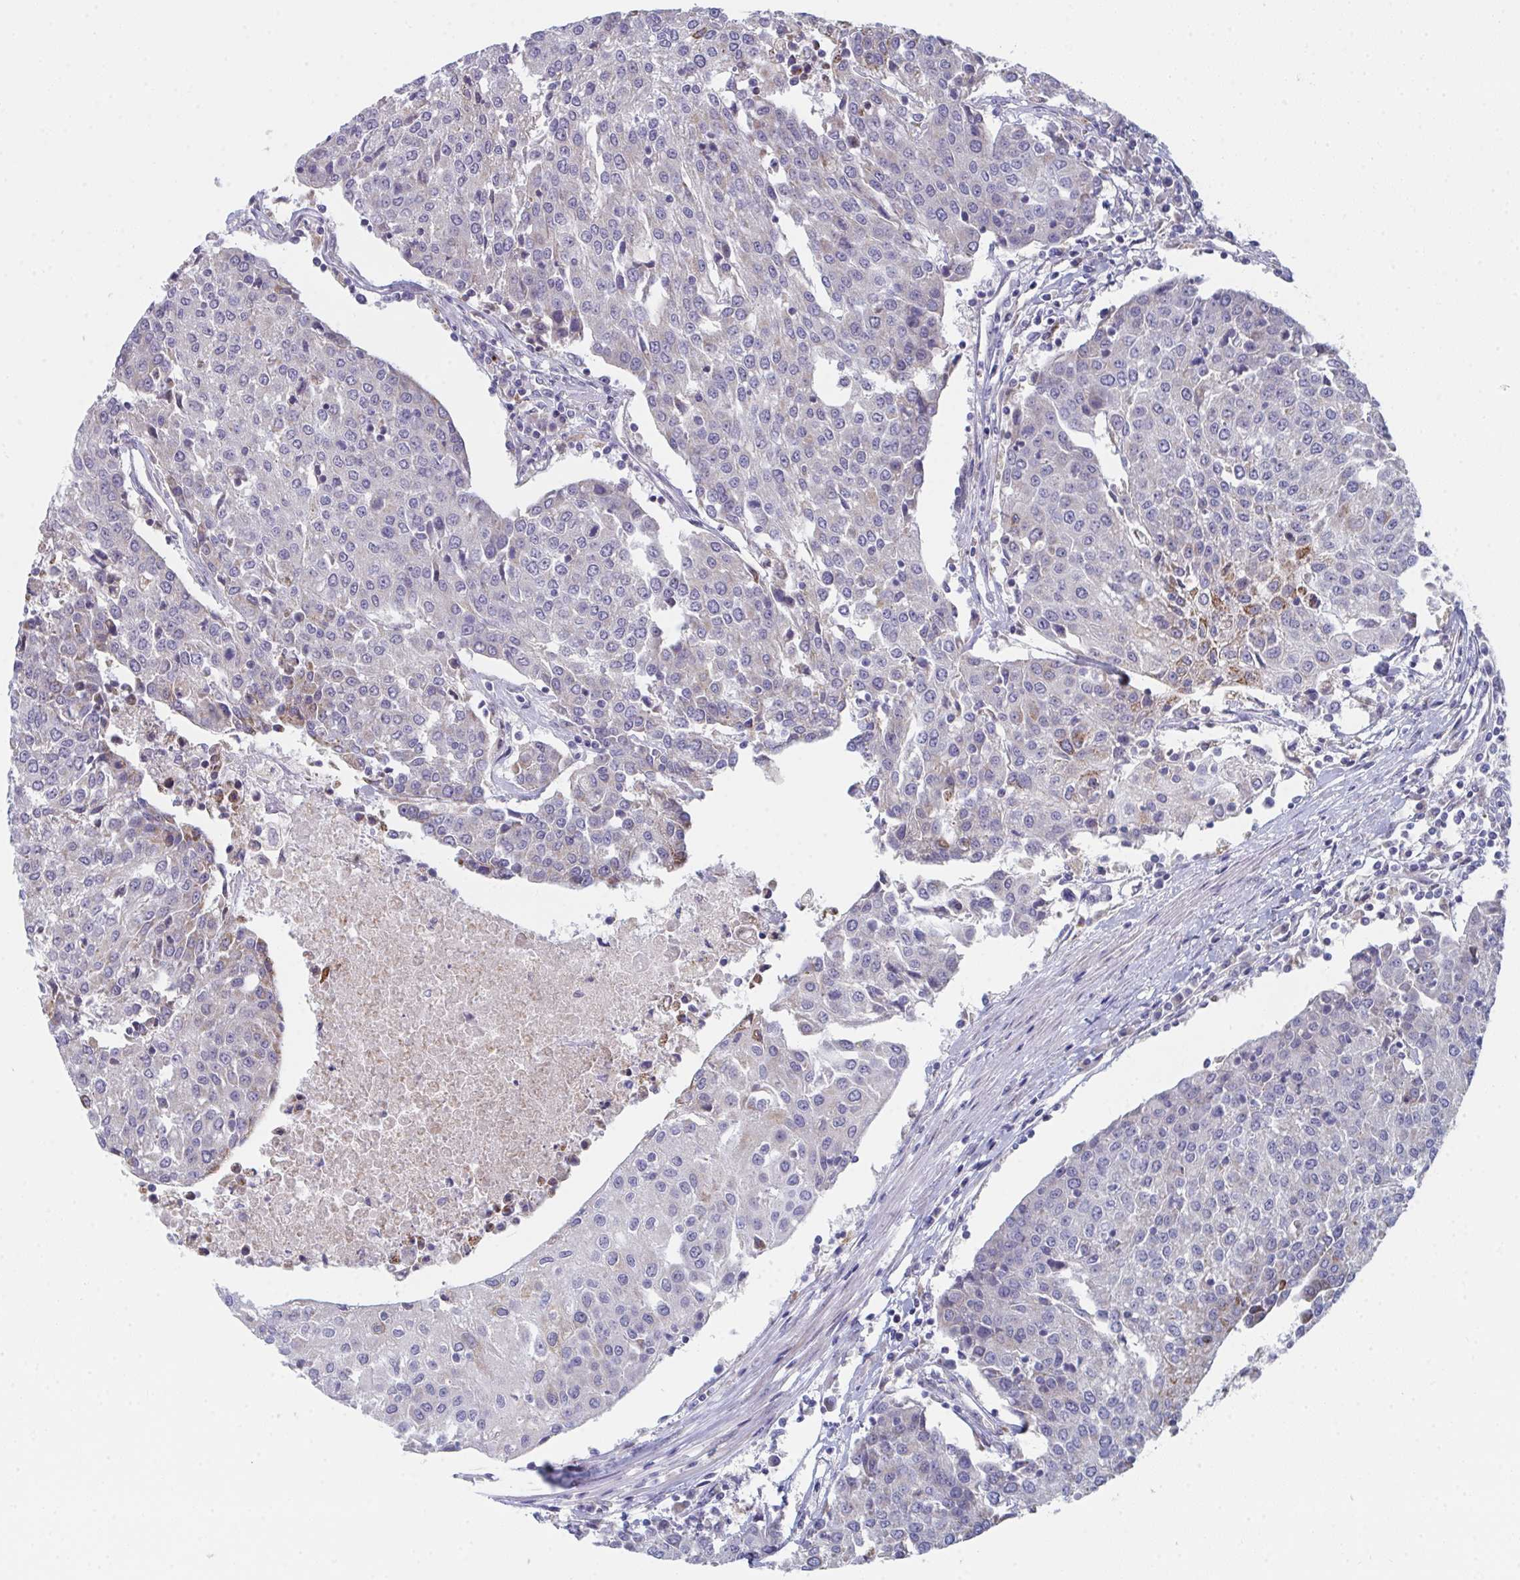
{"staining": {"intensity": "negative", "quantity": "none", "location": "none"}, "tissue": "urothelial cancer", "cell_type": "Tumor cells", "image_type": "cancer", "snomed": [{"axis": "morphology", "description": "Urothelial carcinoma, High grade"}, {"axis": "topography", "description": "Urinary bladder"}], "caption": "This is an immunohistochemistry (IHC) photomicrograph of urothelial carcinoma (high-grade). There is no staining in tumor cells.", "gene": "VWDE", "patient": {"sex": "female", "age": 85}}